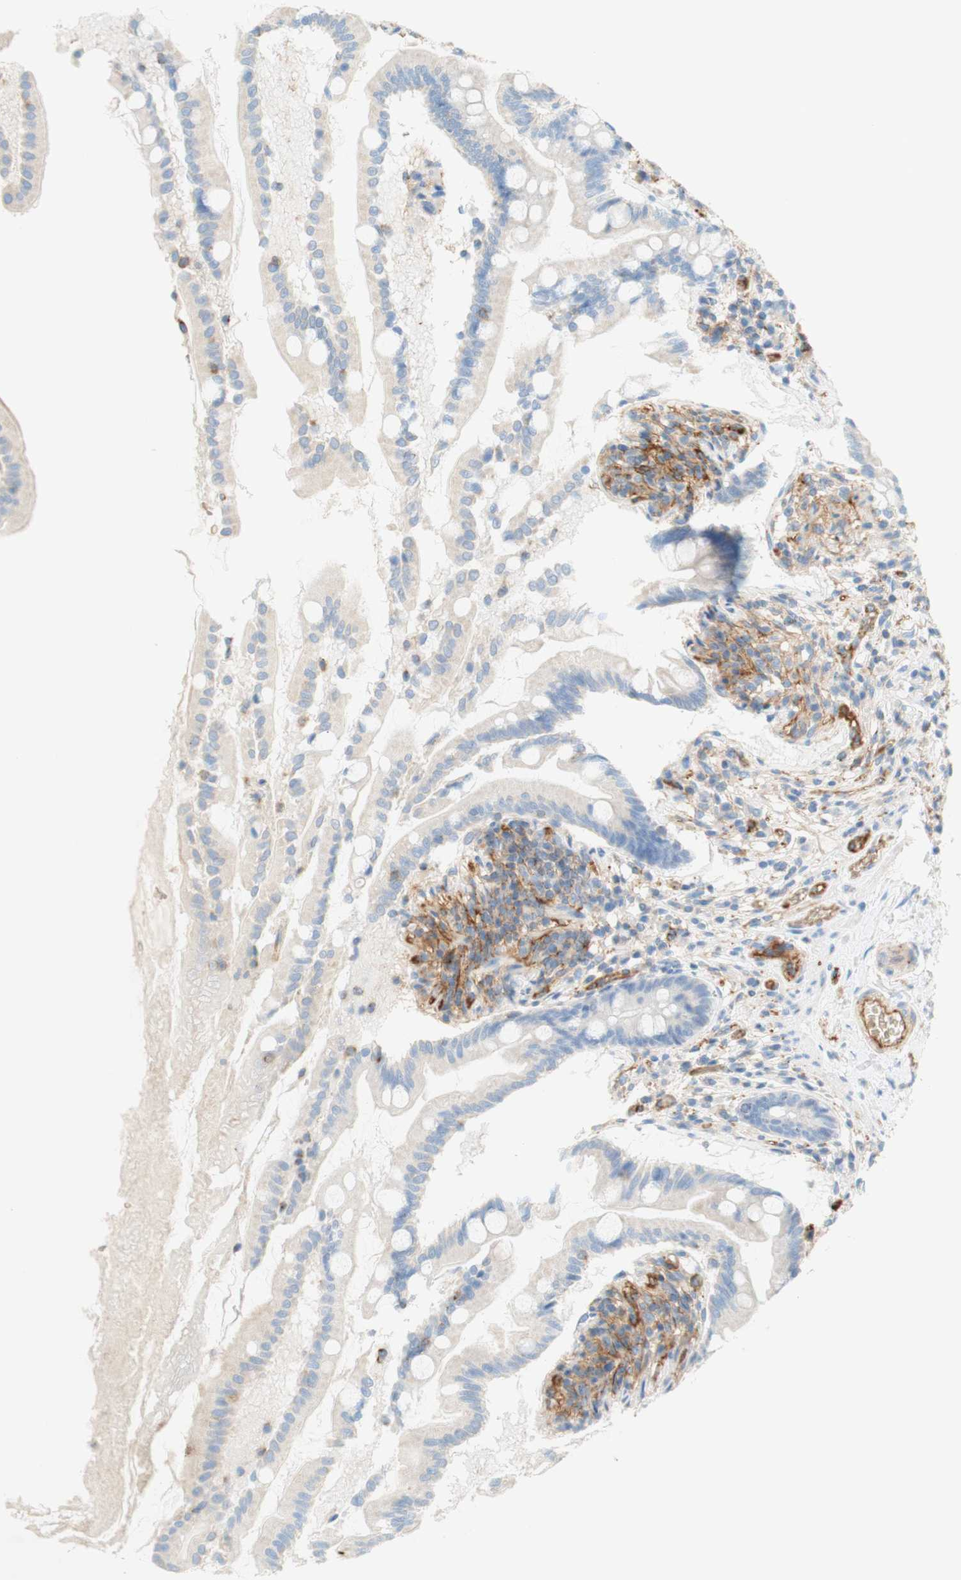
{"staining": {"intensity": "weak", "quantity": ">75%", "location": "cytoplasmic/membranous"}, "tissue": "small intestine", "cell_type": "Glandular cells", "image_type": "normal", "snomed": [{"axis": "morphology", "description": "Normal tissue, NOS"}, {"axis": "topography", "description": "Small intestine"}], "caption": "The photomicrograph displays staining of normal small intestine, revealing weak cytoplasmic/membranous protein staining (brown color) within glandular cells.", "gene": "STOM", "patient": {"sex": "female", "age": 56}}